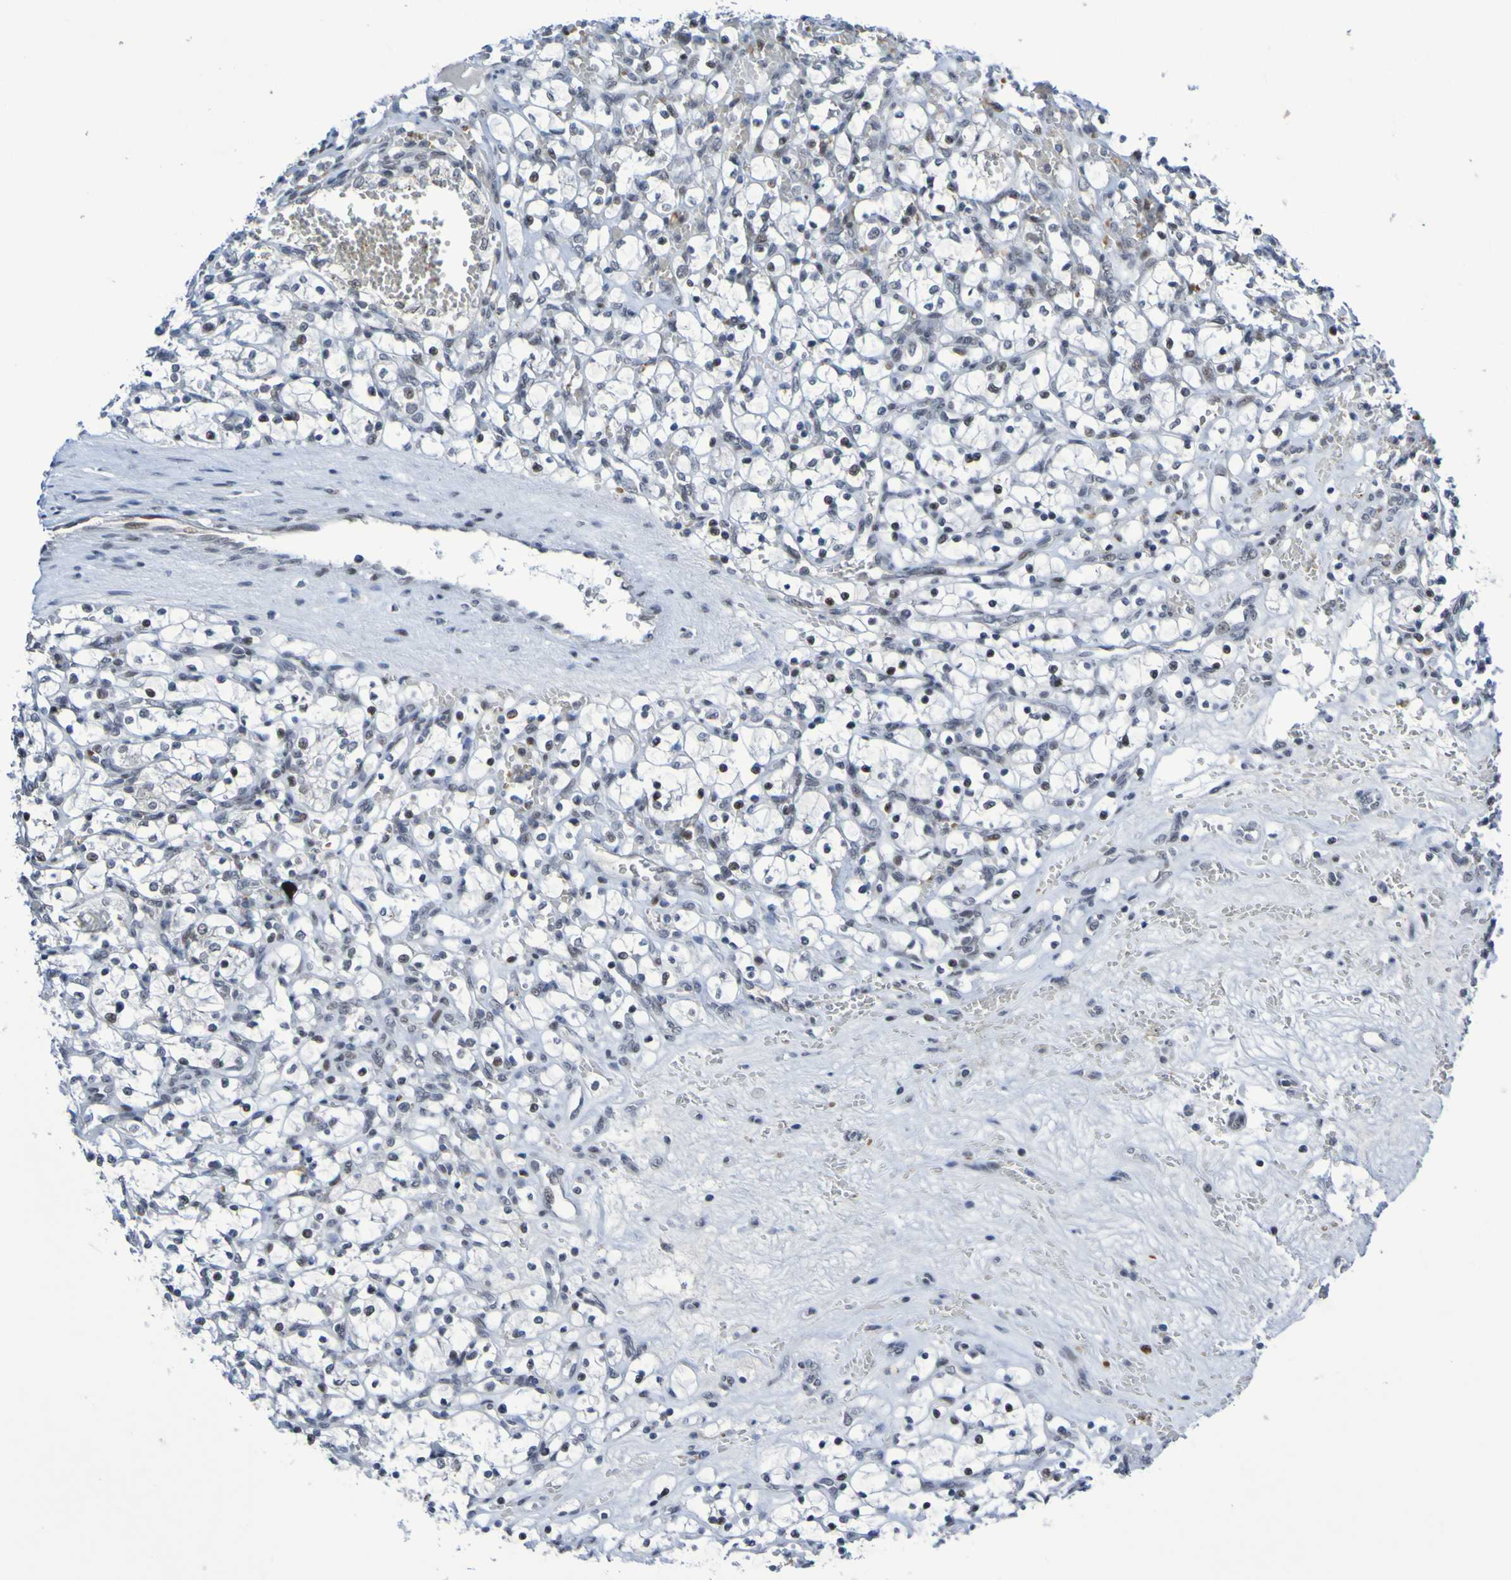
{"staining": {"intensity": "moderate", "quantity": "<25%", "location": "nuclear"}, "tissue": "renal cancer", "cell_type": "Tumor cells", "image_type": "cancer", "snomed": [{"axis": "morphology", "description": "Adenocarcinoma, NOS"}, {"axis": "topography", "description": "Kidney"}], "caption": "Immunohistochemistry photomicrograph of human renal adenocarcinoma stained for a protein (brown), which demonstrates low levels of moderate nuclear expression in approximately <25% of tumor cells.", "gene": "PCGF1", "patient": {"sex": "female", "age": 69}}